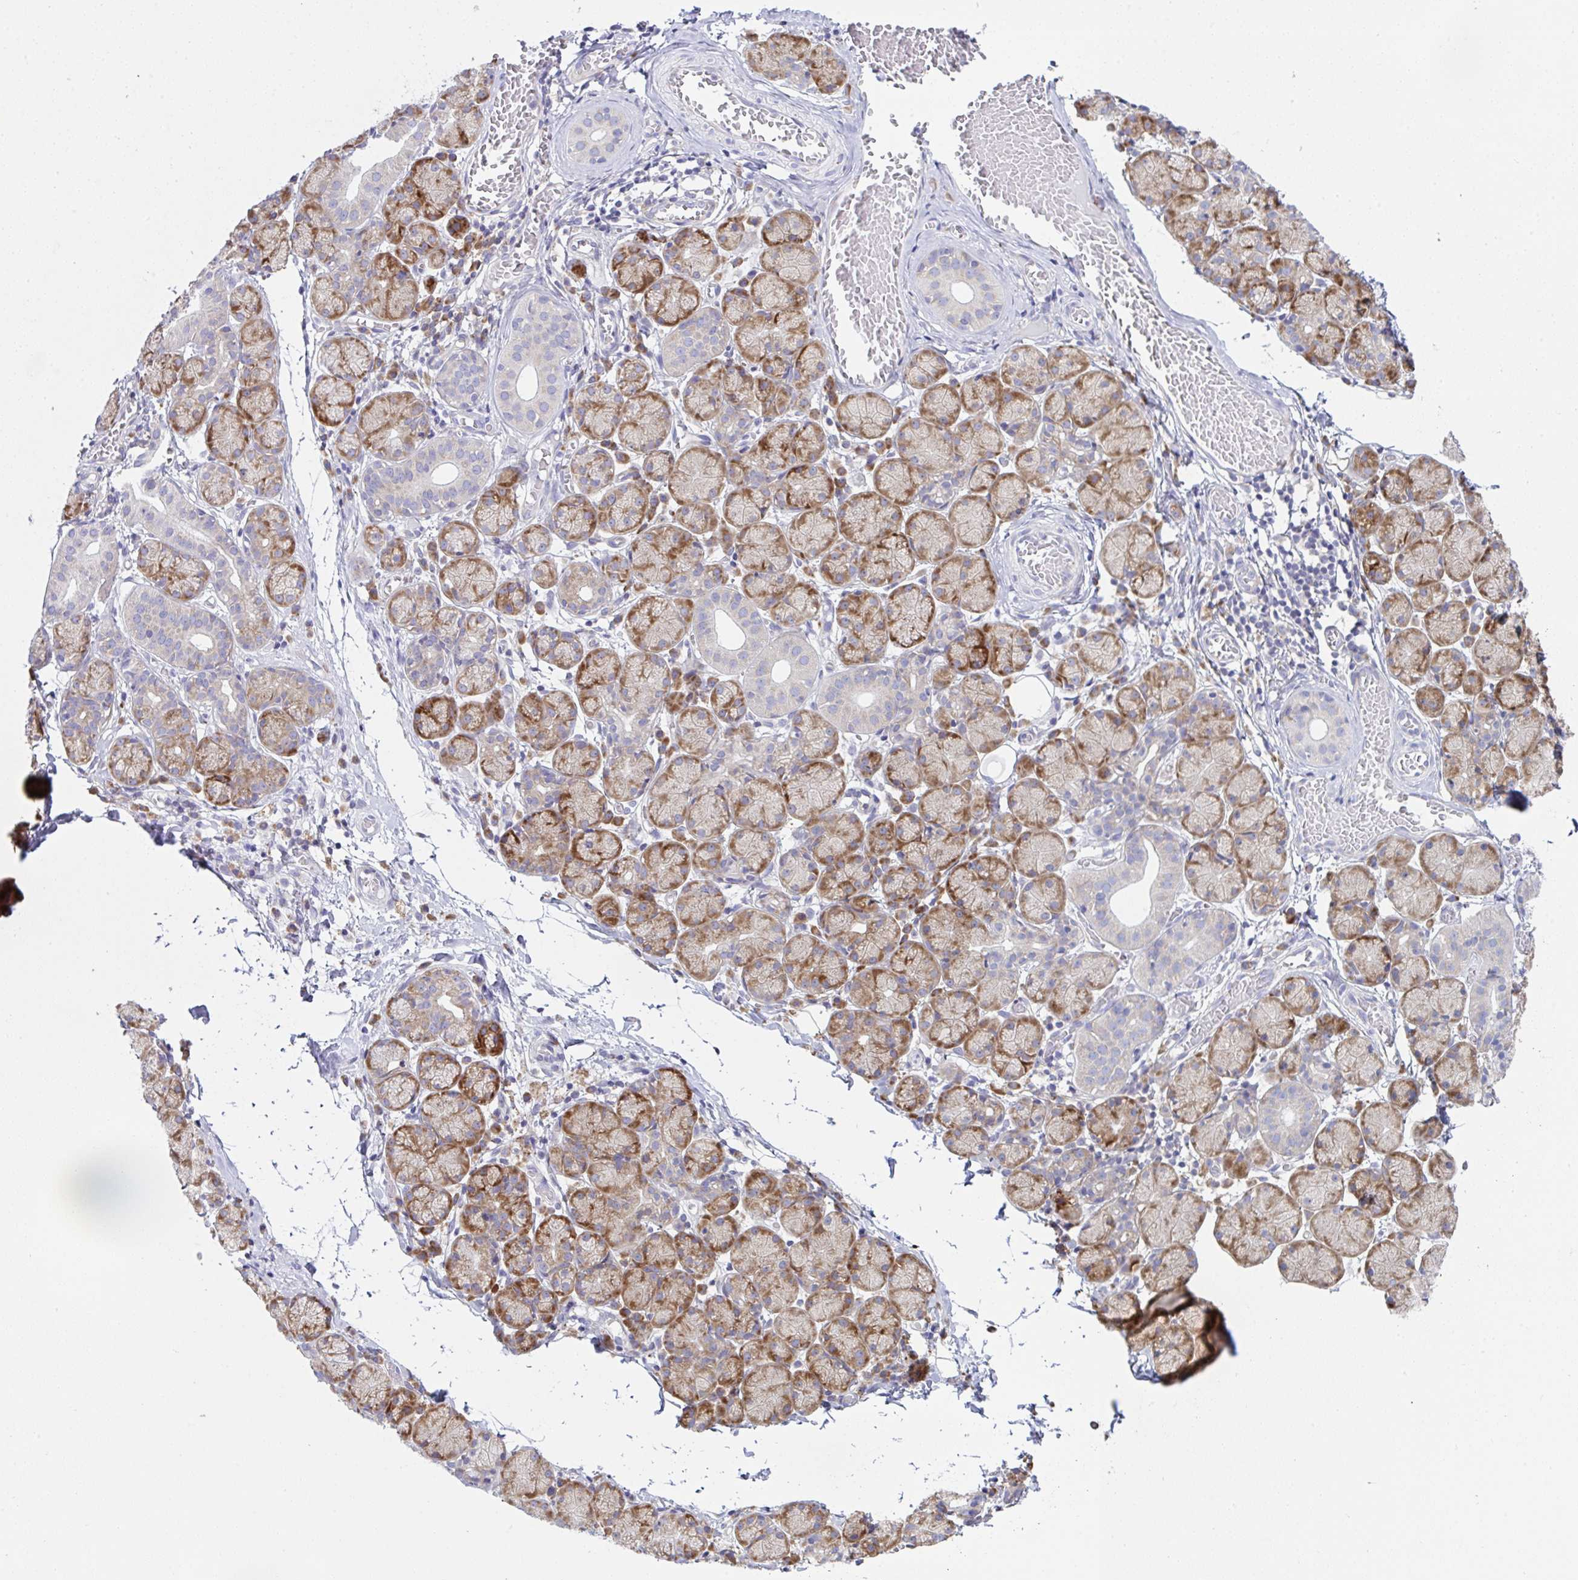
{"staining": {"intensity": "moderate", "quantity": "25%-75%", "location": "cytoplasmic/membranous"}, "tissue": "salivary gland", "cell_type": "Glandular cells", "image_type": "normal", "snomed": [{"axis": "morphology", "description": "Normal tissue, NOS"}, {"axis": "topography", "description": "Salivary gland"}], "caption": "Immunohistochemistry staining of benign salivary gland, which shows medium levels of moderate cytoplasmic/membranous staining in approximately 25%-75% of glandular cells indicating moderate cytoplasmic/membranous protein expression. The staining was performed using DAB (3,3'-diaminobenzidine) (brown) for protein detection and nuclei were counterstained in hematoxylin (blue).", "gene": "FAU", "patient": {"sex": "female", "age": 24}}